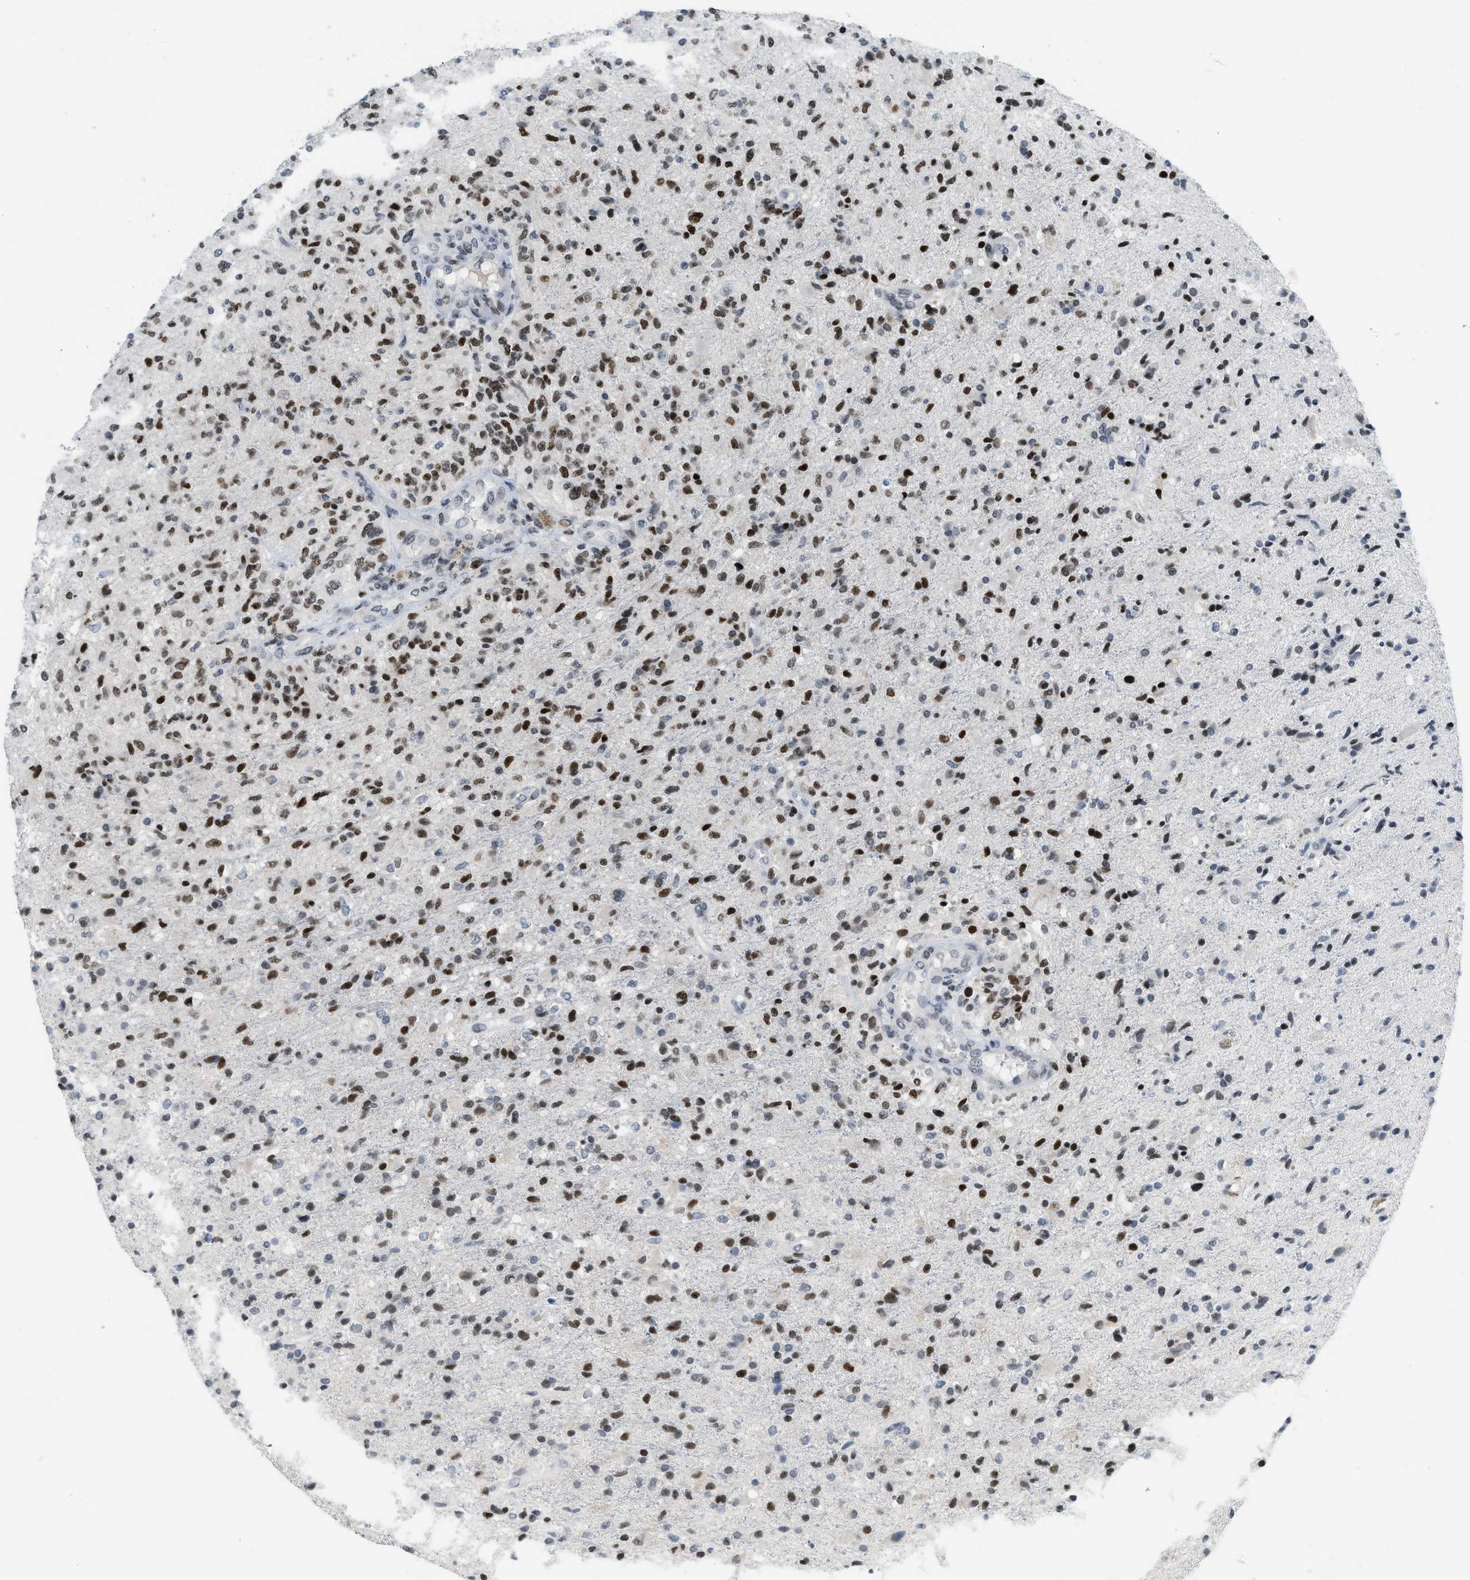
{"staining": {"intensity": "strong", "quantity": "25%-75%", "location": "nuclear"}, "tissue": "glioma", "cell_type": "Tumor cells", "image_type": "cancer", "snomed": [{"axis": "morphology", "description": "Glioma, malignant, High grade"}, {"axis": "topography", "description": "Brain"}], "caption": "High-magnification brightfield microscopy of glioma stained with DAB (3,3'-diaminobenzidine) (brown) and counterstained with hematoxylin (blue). tumor cells exhibit strong nuclear expression is present in about25%-75% of cells.", "gene": "PBX1", "patient": {"sex": "male", "age": 72}}